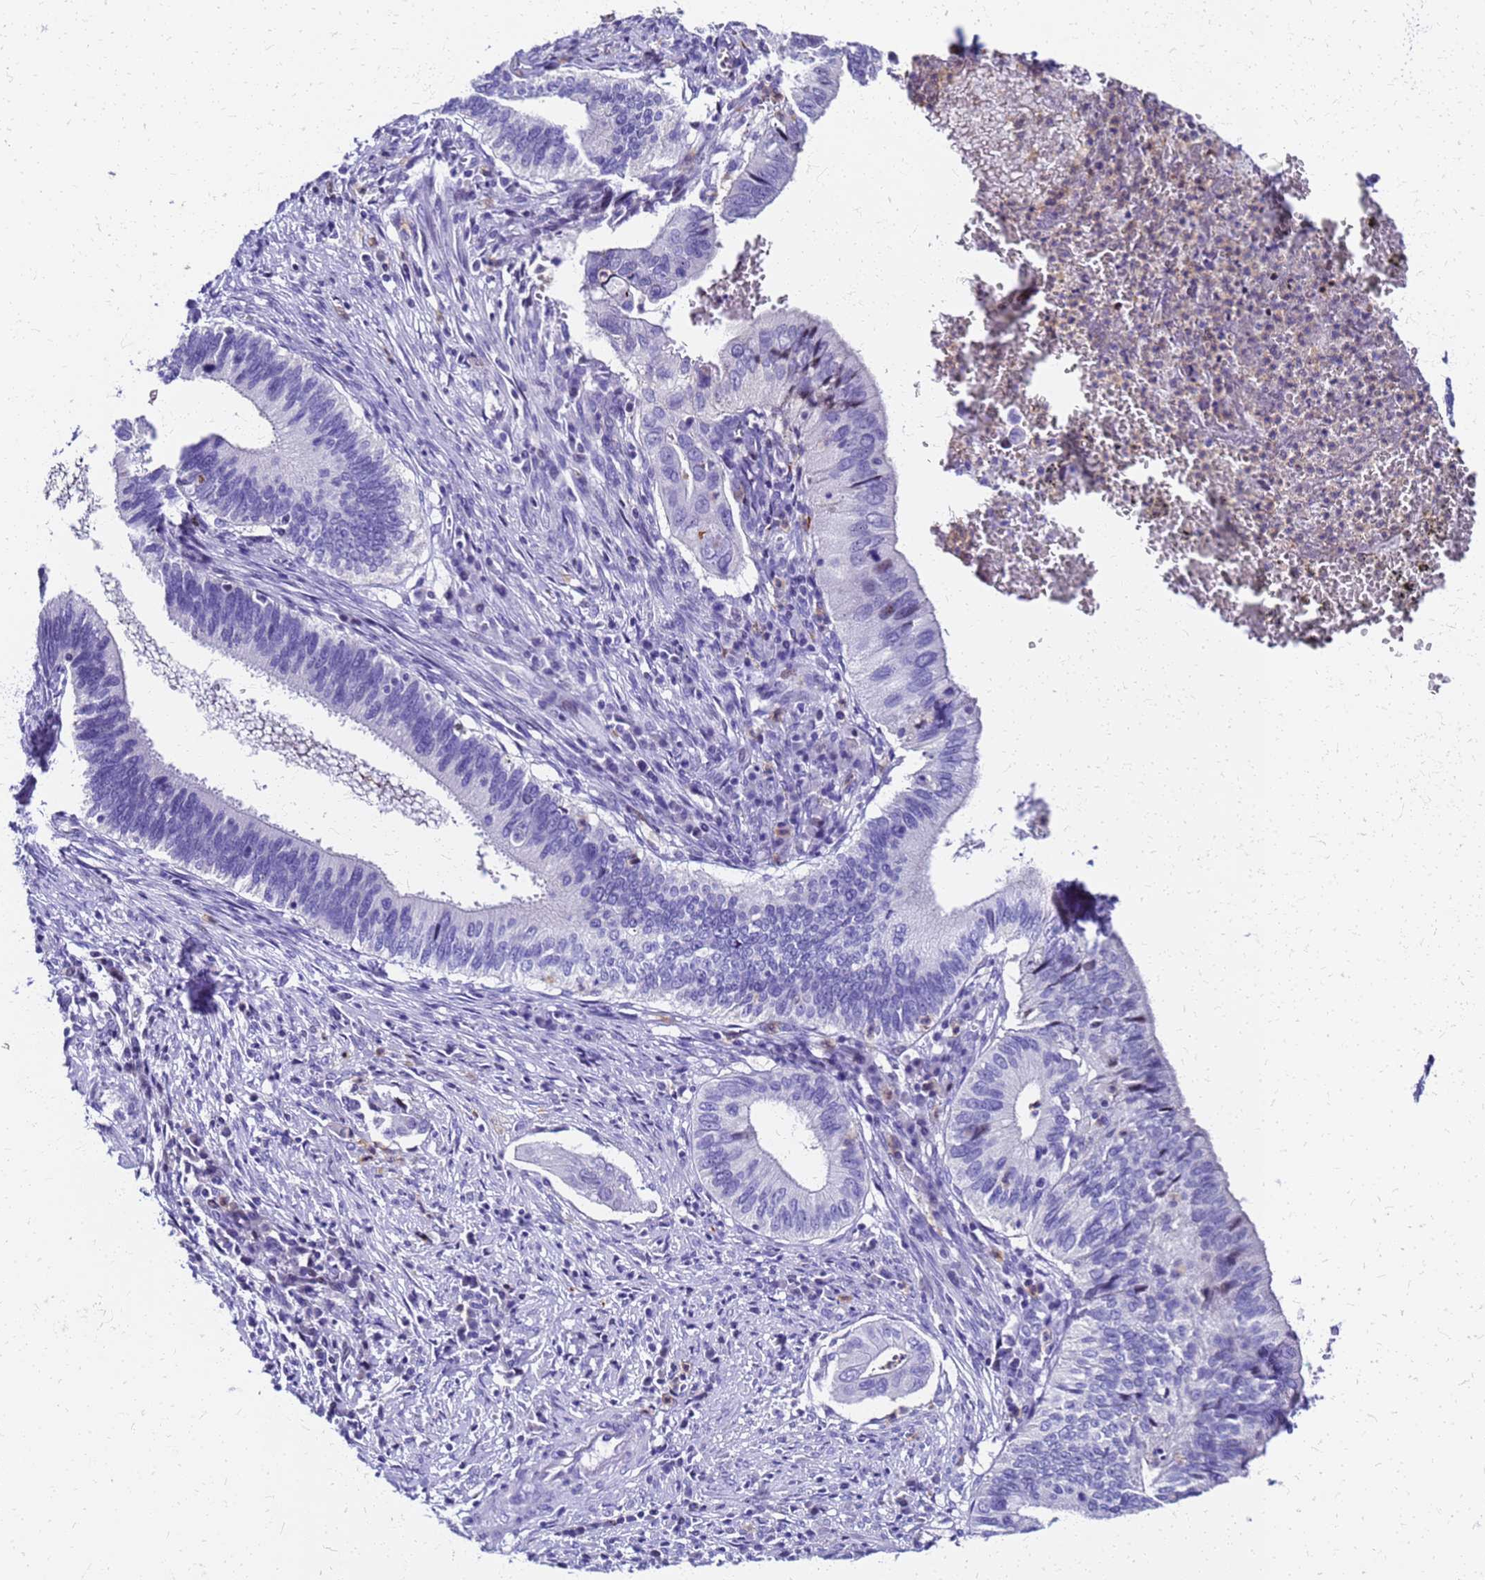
{"staining": {"intensity": "negative", "quantity": "none", "location": "none"}, "tissue": "cervical cancer", "cell_type": "Tumor cells", "image_type": "cancer", "snomed": [{"axis": "morphology", "description": "Adenocarcinoma, NOS"}, {"axis": "topography", "description": "Cervix"}], "caption": "An immunohistochemistry (IHC) photomicrograph of cervical cancer (adenocarcinoma) is shown. There is no staining in tumor cells of cervical cancer (adenocarcinoma). The staining is performed using DAB (3,3'-diaminobenzidine) brown chromogen with nuclei counter-stained in using hematoxylin.", "gene": "SMIM21", "patient": {"sex": "female", "age": 42}}